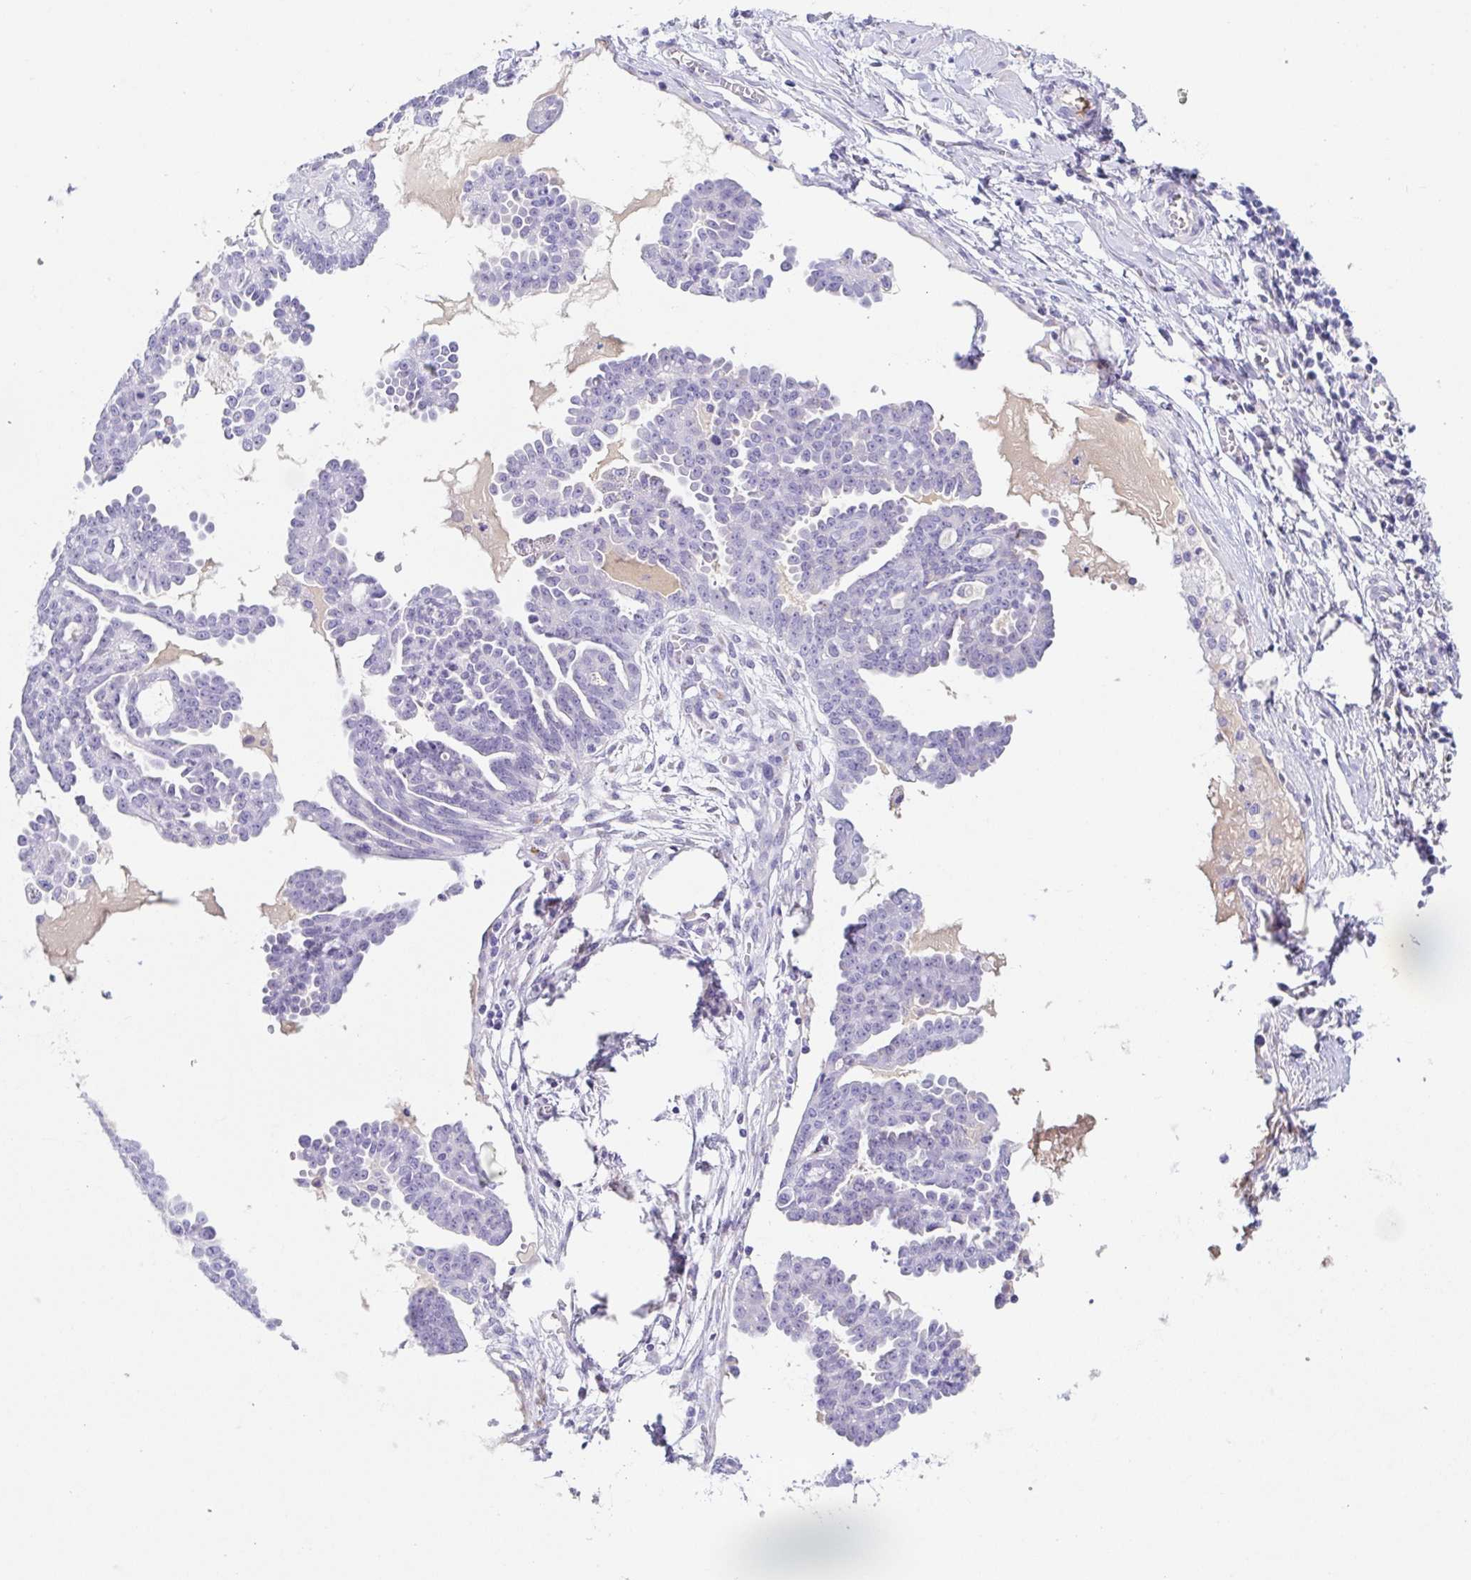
{"staining": {"intensity": "negative", "quantity": "none", "location": "none"}, "tissue": "ovarian cancer", "cell_type": "Tumor cells", "image_type": "cancer", "snomed": [{"axis": "morphology", "description": "Cystadenocarcinoma, serous, NOS"}, {"axis": "topography", "description": "Ovary"}], "caption": "Ovarian serous cystadenocarcinoma was stained to show a protein in brown. There is no significant expression in tumor cells. (Stains: DAB immunohistochemistry (IHC) with hematoxylin counter stain, Microscopy: brightfield microscopy at high magnification).", "gene": "LDLRAD1", "patient": {"sex": "female", "age": 71}}